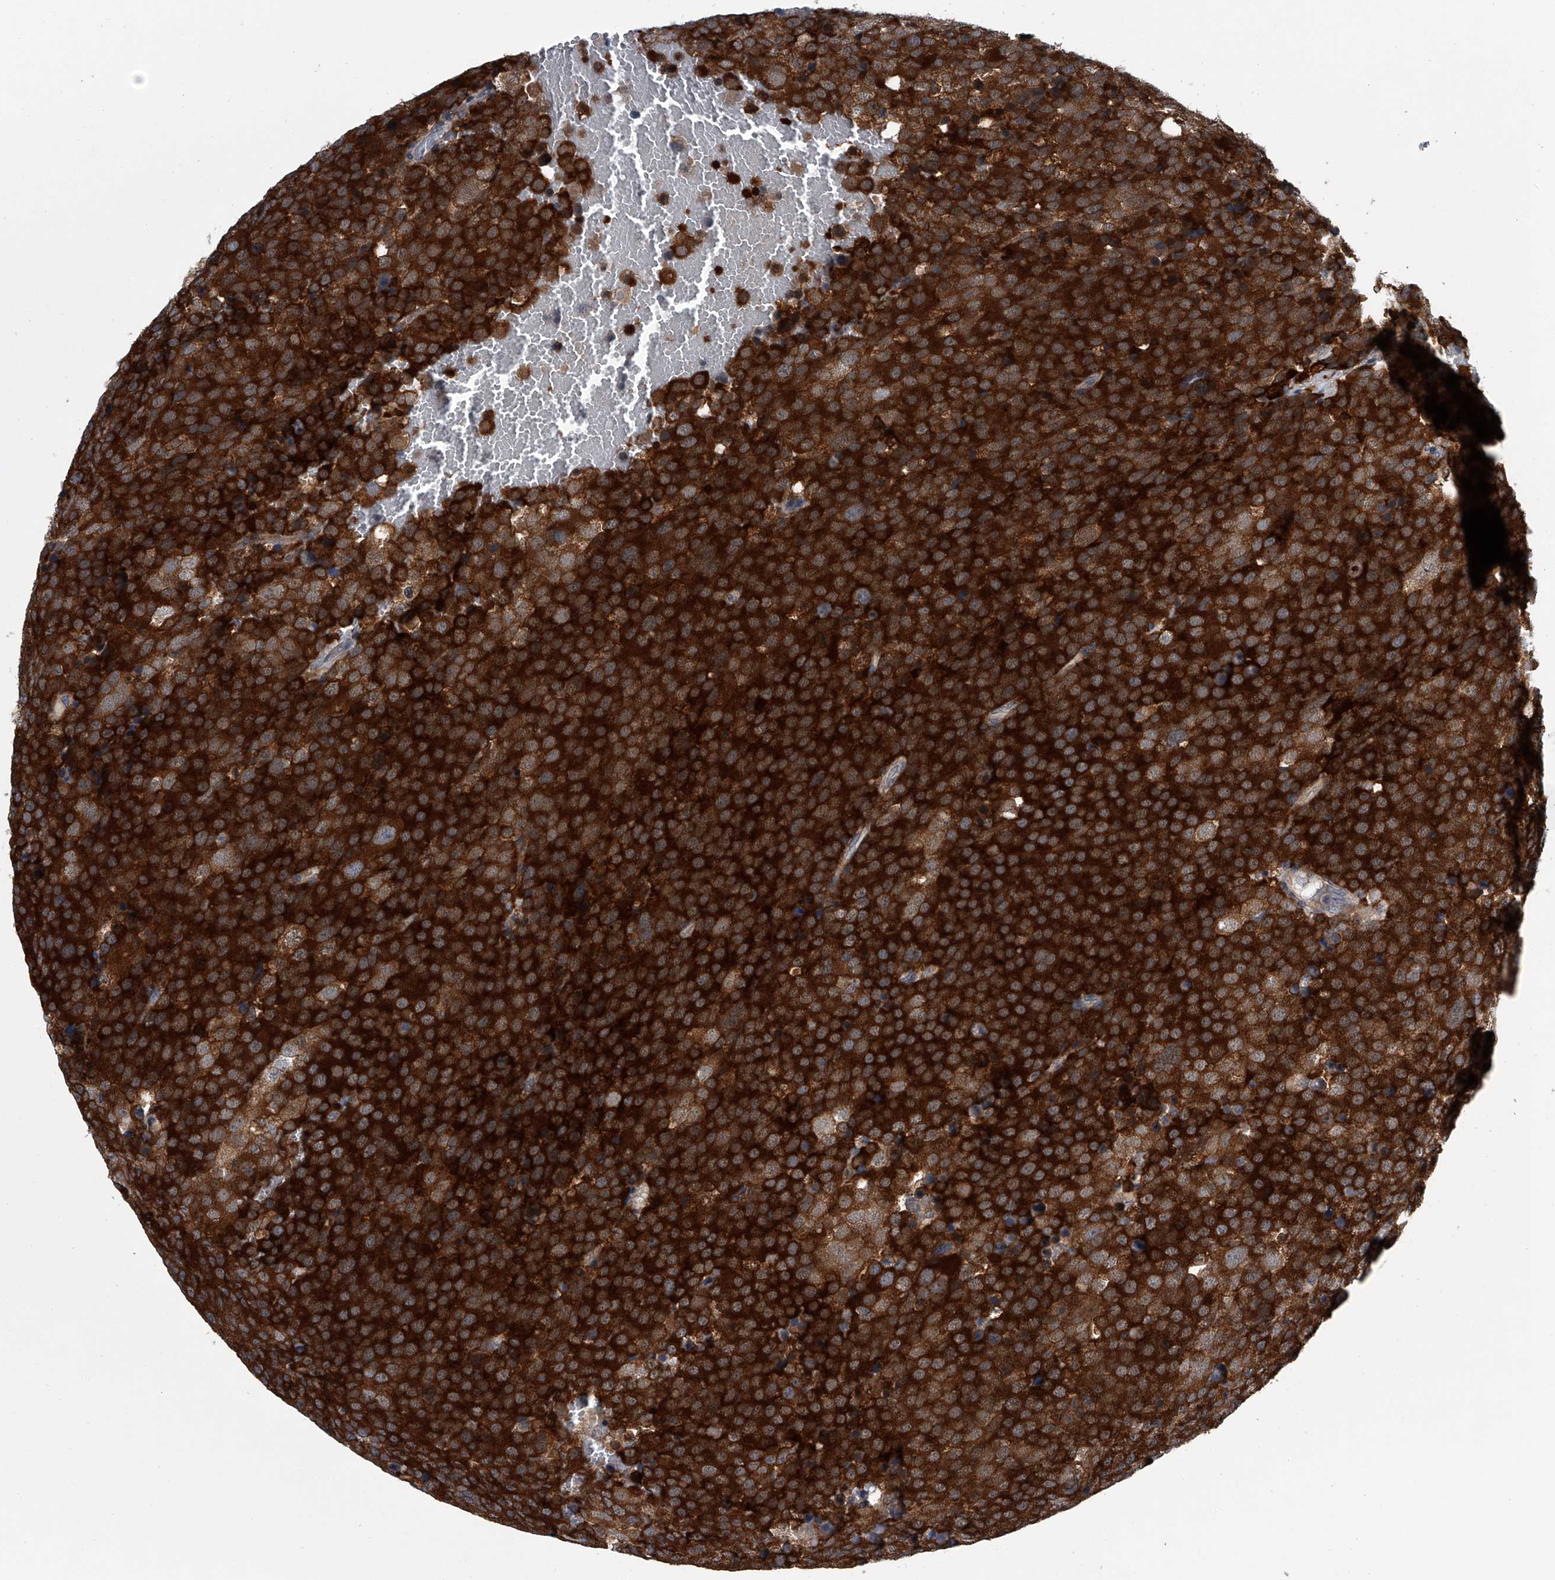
{"staining": {"intensity": "strong", "quantity": ">75%", "location": "cytoplasmic/membranous"}, "tissue": "testis cancer", "cell_type": "Tumor cells", "image_type": "cancer", "snomed": [{"axis": "morphology", "description": "Seminoma, NOS"}, {"axis": "topography", "description": "Testis"}], "caption": "Human testis cancer (seminoma) stained with a protein marker reveals strong staining in tumor cells.", "gene": "PPP2R5D", "patient": {"sex": "male", "age": 71}}